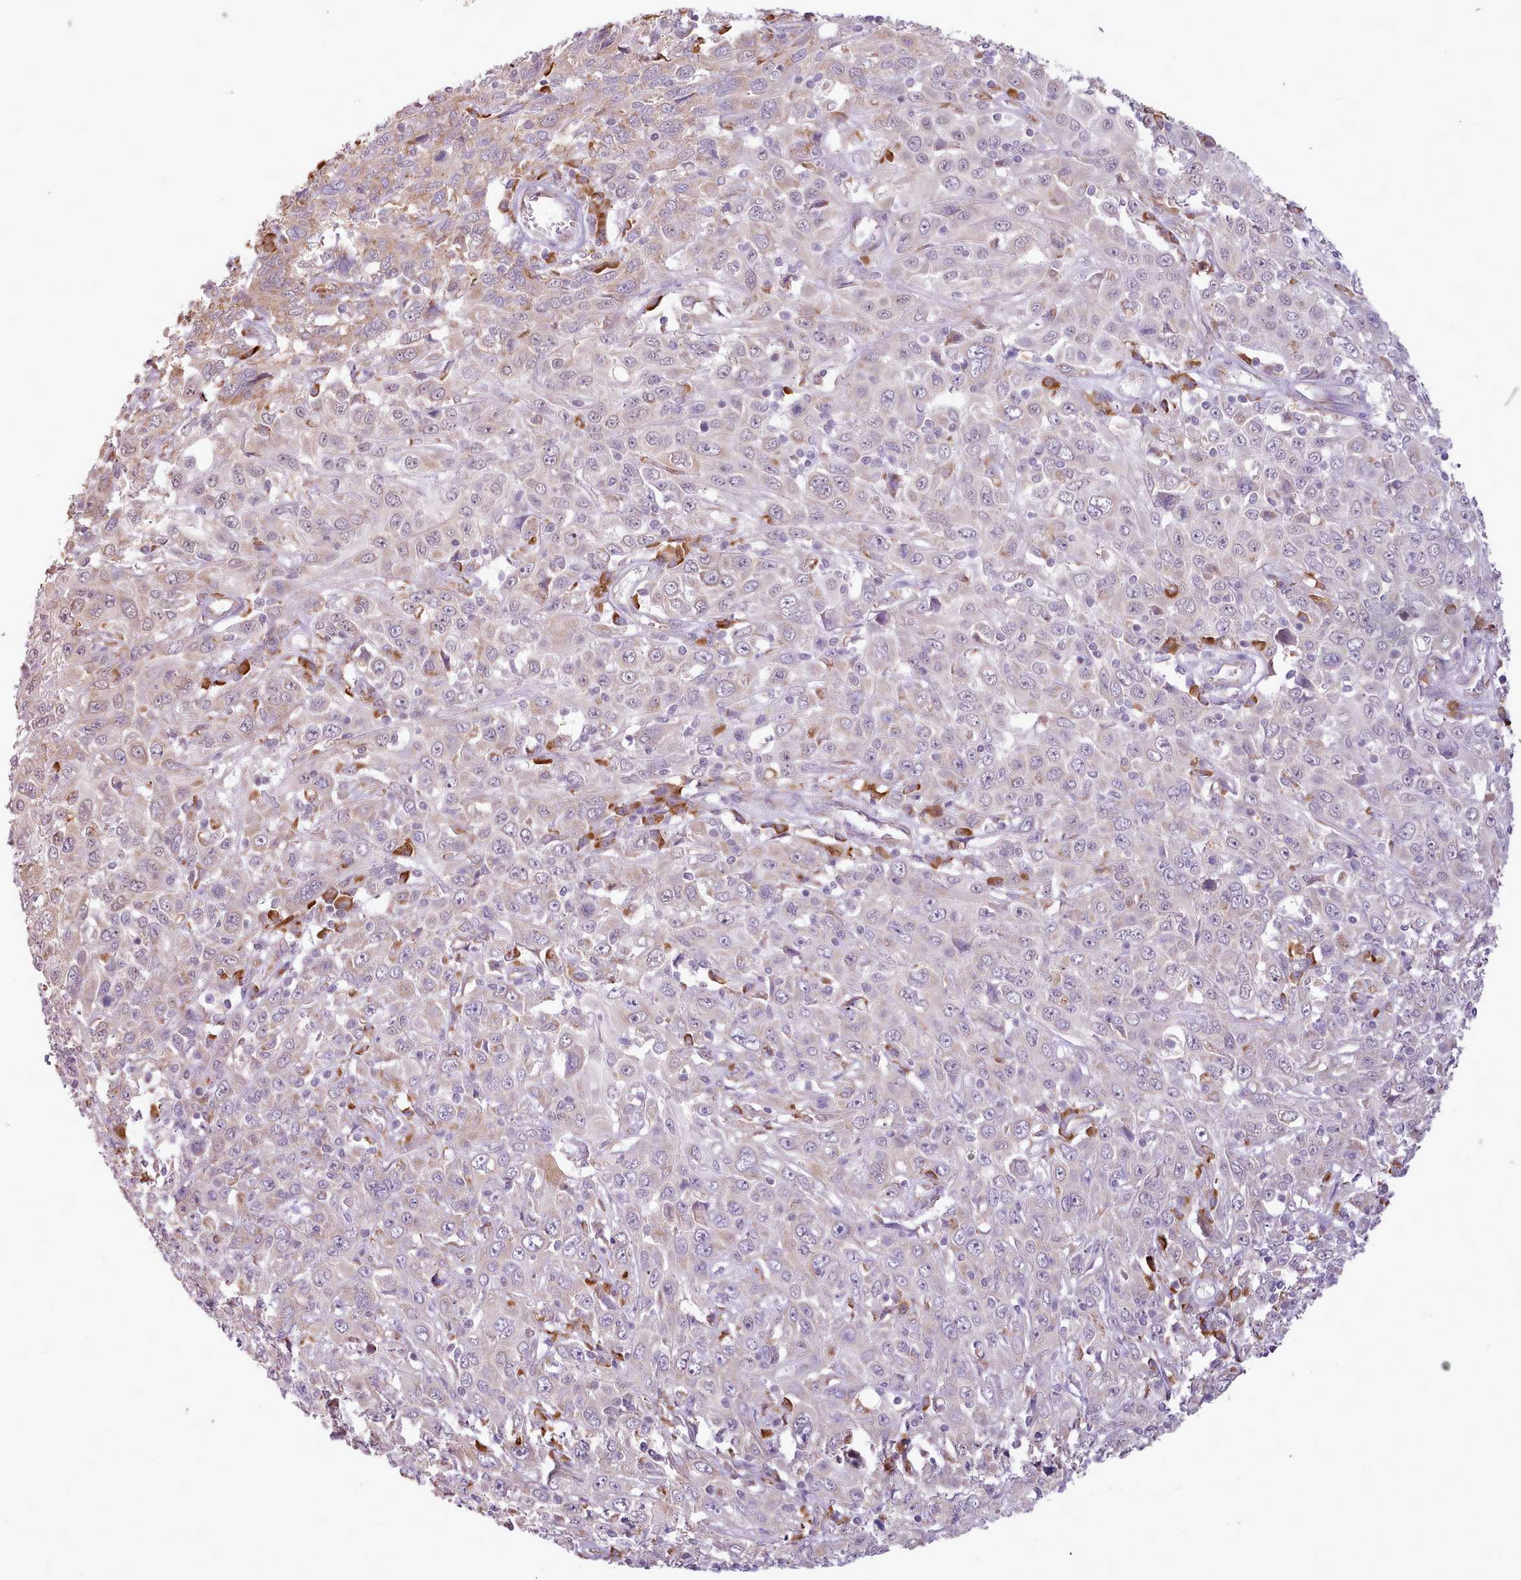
{"staining": {"intensity": "negative", "quantity": "none", "location": "none"}, "tissue": "cervical cancer", "cell_type": "Tumor cells", "image_type": "cancer", "snomed": [{"axis": "morphology", "description": "Squamous cell carcinoma, NOS"}, {"axis": "topography", "description": "Cervix"}], "caption": "Immunohistochemistry of cervical cancer (squamous cell carcinoma) displays no positivity in tumor cells.", "gene": "SEC61B", "patient": {"sex": "female", "age": 46}}